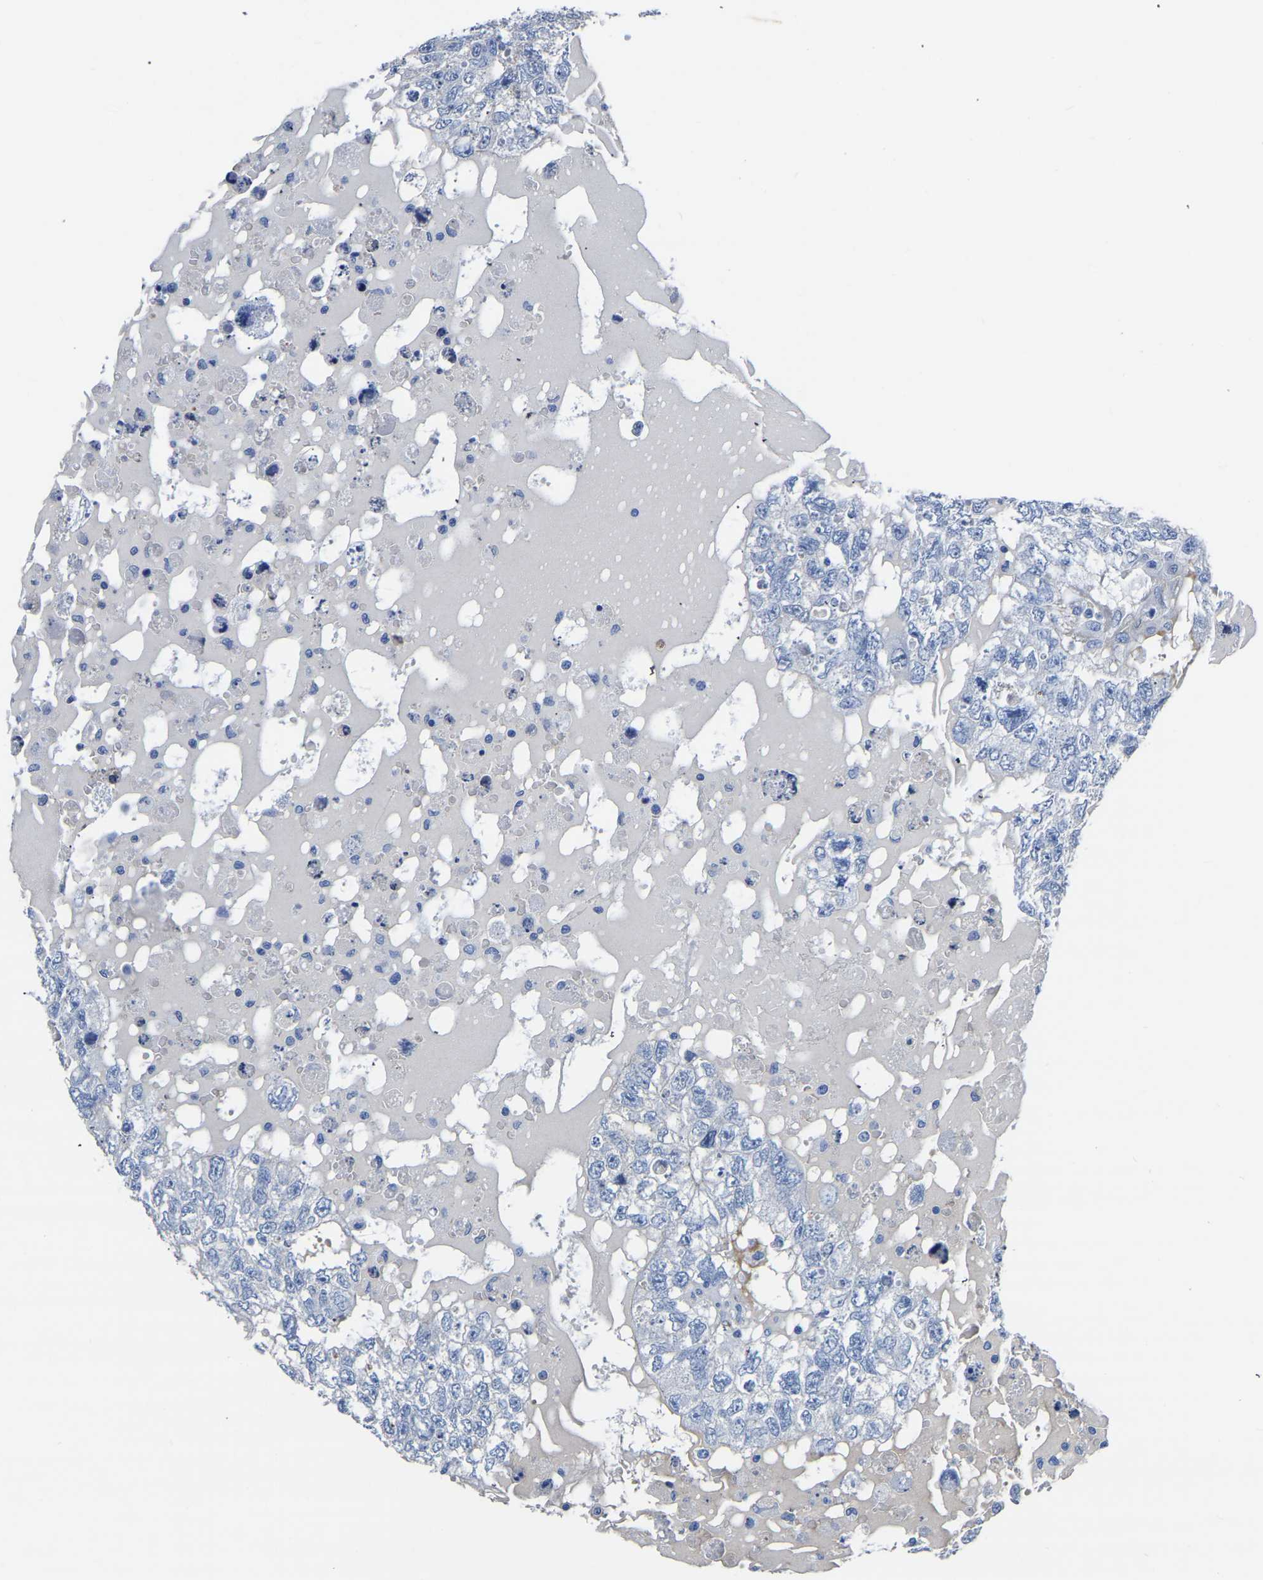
{"staining": {"intensity": "negative", "quantity": "none", "location": "none"}, "tissue": "testis cancer", "cell_type": "Tumor cells", "image_type": "cancer", "snomed": [{"axis": "morphology", "description": "Carcinoma, Embryonal, NOS"}, {"axis": "topography", "description": "Testis"}], "caption": "Immunohistochemistry (IHC) of human testis embryonal carcinoma exhibits no positivity in tumor cells.", "gene": "SLC45A3", "patient": {"sex": "male", "age": 36}}